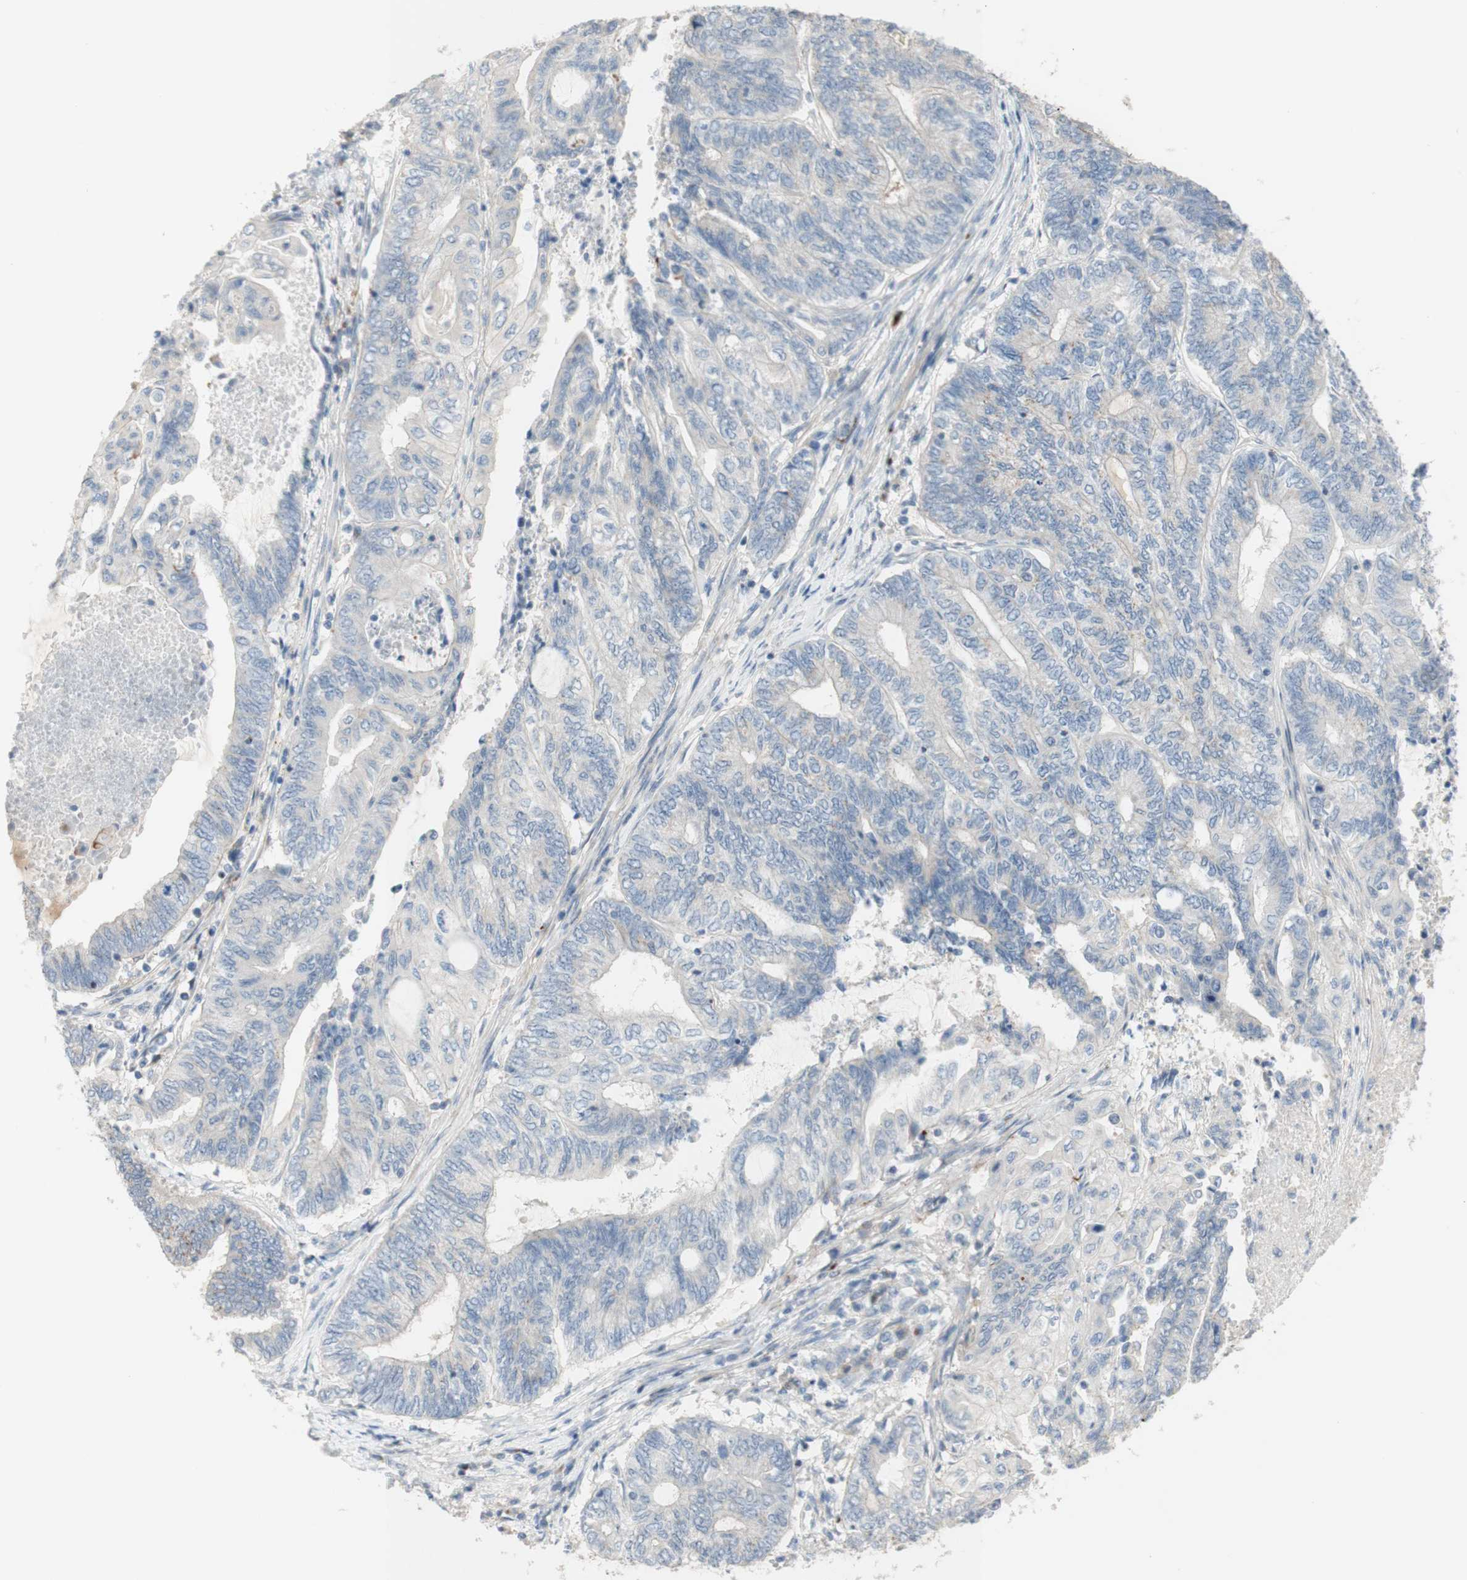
{"staining": {"intensity": "negative", "quantity": "none", "location": "none"}, "tissue": "endometrial cancer", "cell_type": "Tumor cells", "image_type": "cancer", "snomed": [{"axis": "morphology", "description": "Adenocarcinoma, NOS"}, {"axis": "topography", "description": "Uterus"}, {"axis": "topography", "description": "Endometrium"}], "caption": "DAB (3,3'-diaminobenzidine) immunohistochemical staining of adenocarcinoma (endometrial) exhibits no significant staining in tumor cells.", "gene": "MANEA", "patient": {"sex": "female", "age": 70}}